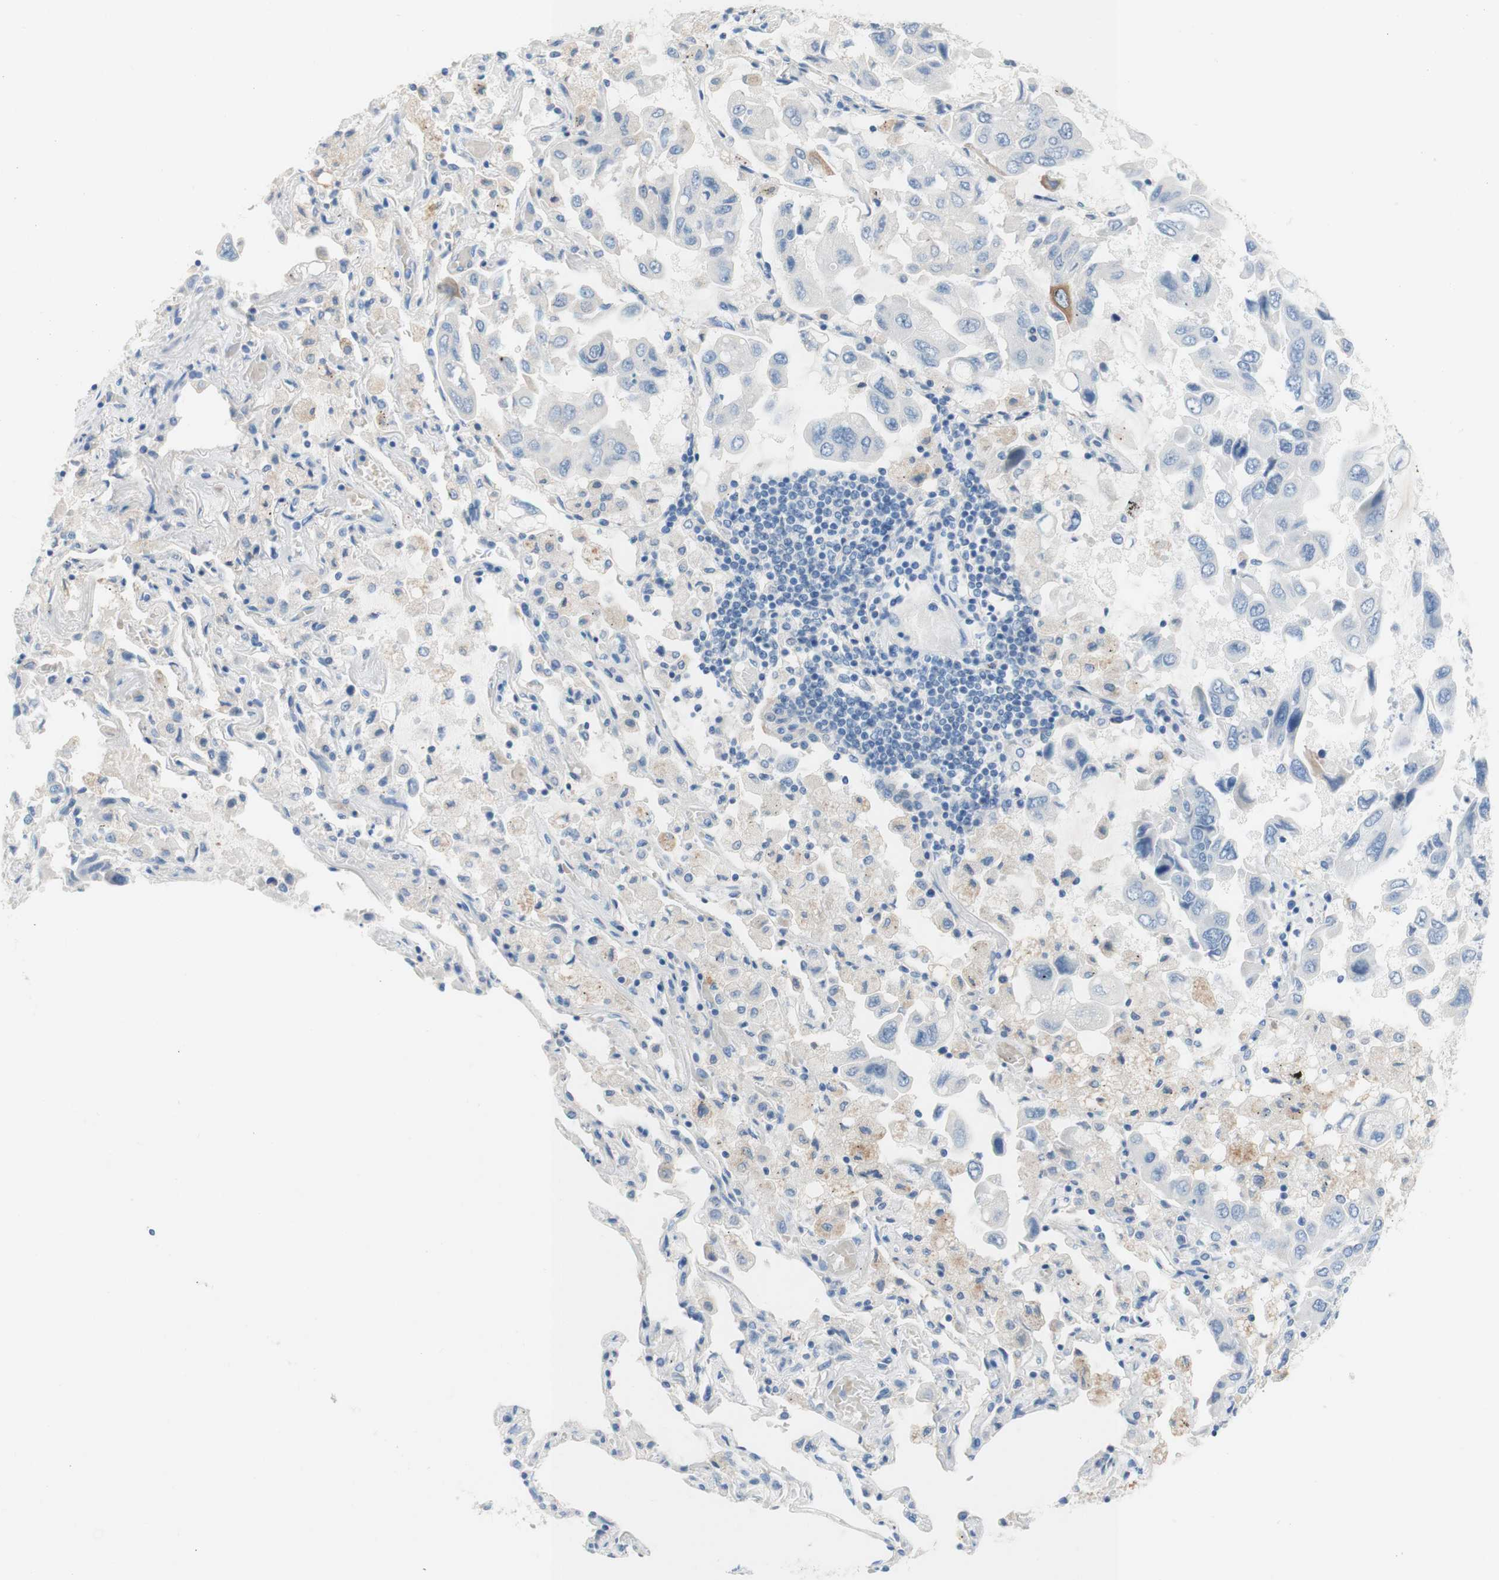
{"staining": {"intensity": "weak", "quantity": "<25%", "location": "cytoplasmic/membranous"}, "tissue": "lung cancer", "cell_type": "Tumor cells", "image_type": "cancer", "snomed": [{"axis": "morphology", "description": "Adenocarcinoma, NOS"}, {"axis": "topography", "description": "Lung"}], "caption": "Lung cancer (adenocarcinoma) stained for a protein using immunohistochemistry (IHC) displays no staining tumor cells.", "gene": "POLR2J3", "patient": {"sex": "male", "age": 64}}